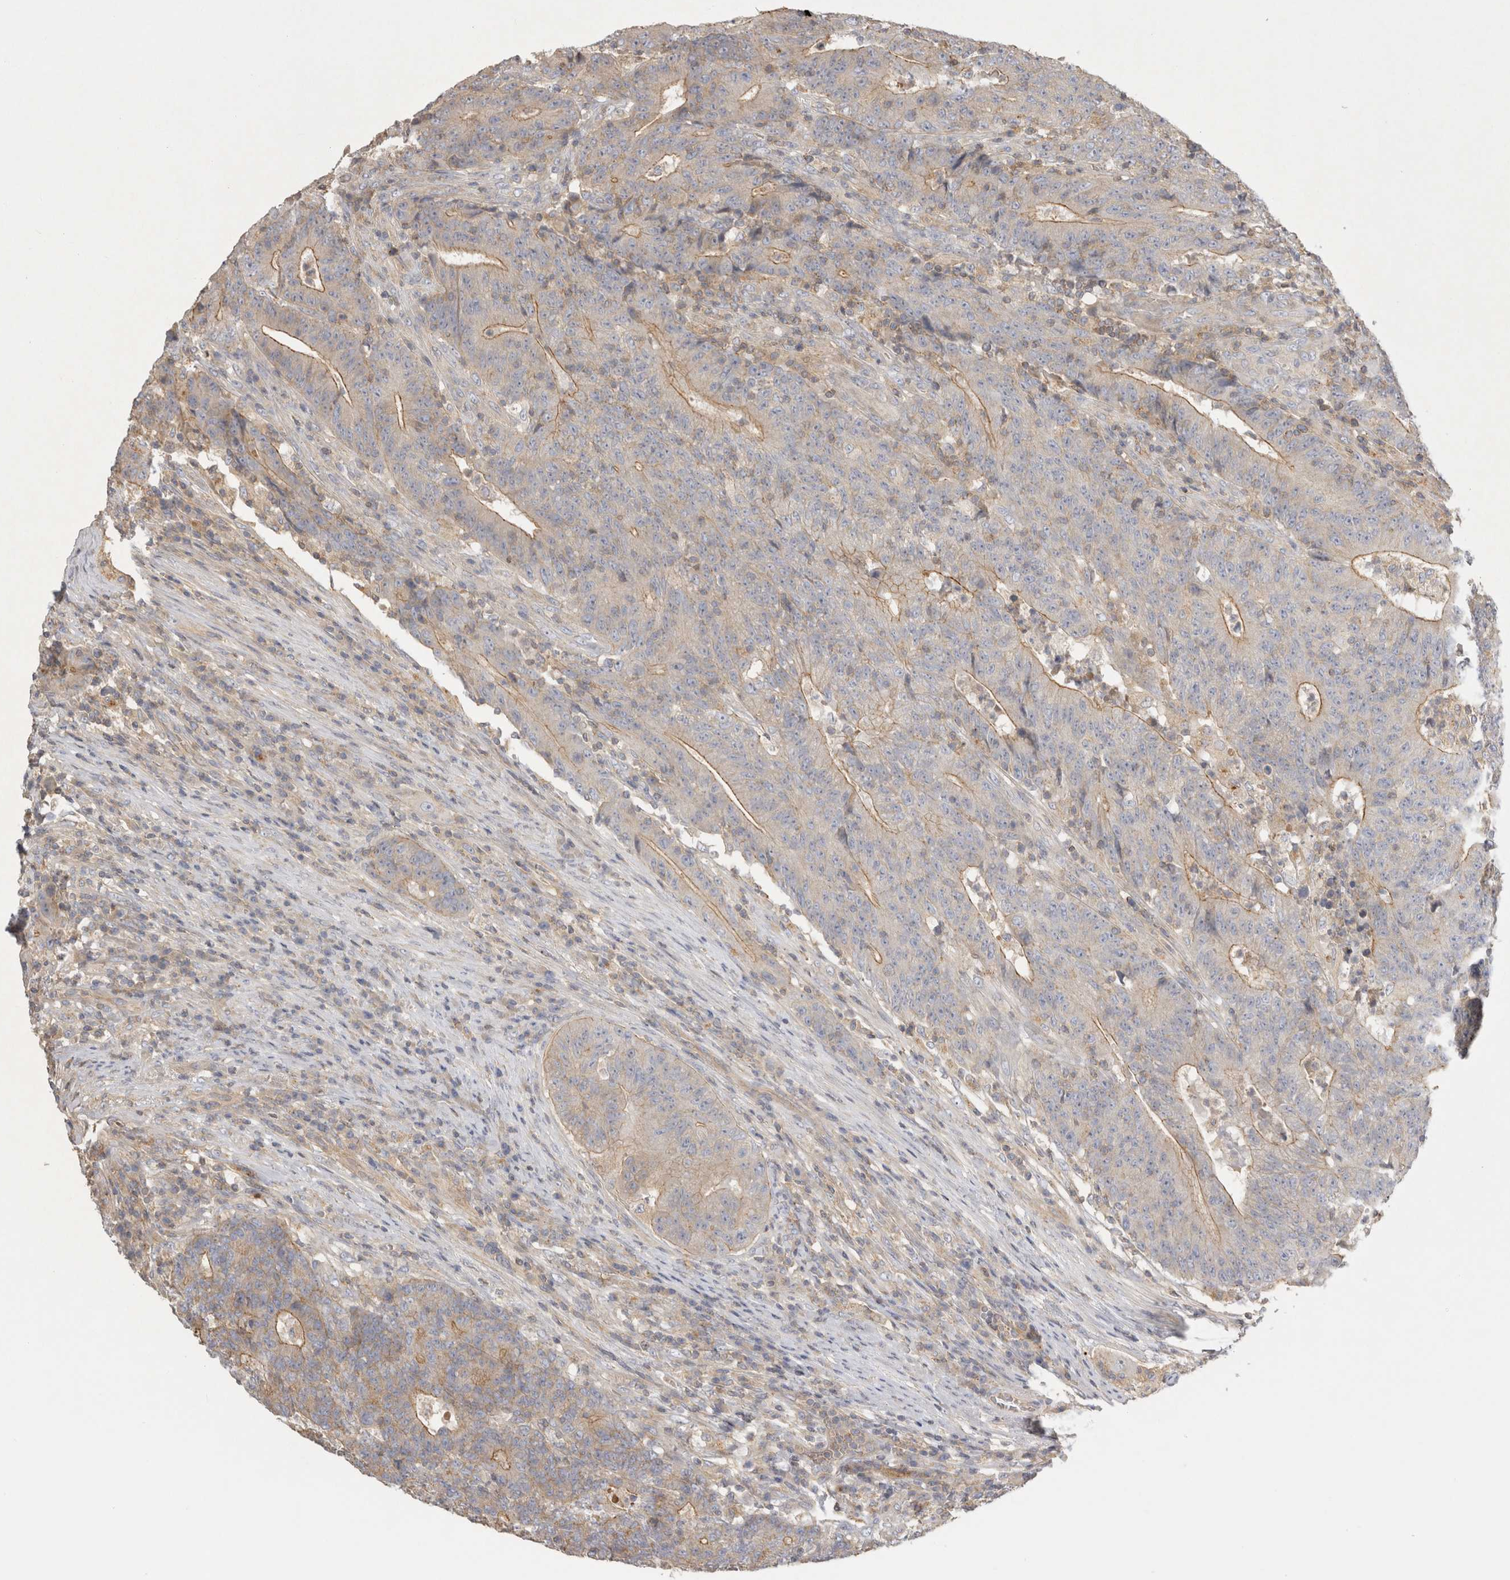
{"staining": {"intensity": "moderate", "quantity": "25%-75%", "location": "cytoplasmic/membranous"}, "tissue": "colorectal cancer", "cell_type": "Tumor cells", "image_type": "cancer", "snomed": [{"axis": "morphology", "description": "Normal tissue, NOS"}, {"axis": "morphology", "description": "Adenocarcinoma, NOS"}, {"axis": "topography", "description": "Colon"}], "caption": "High-power microscopy captured an immunohistochemistry (IHC) photomicrograph of colorectal cancer, revealing moderate cytoplasmic/membranous expression in about 25%-75% of tumor cells.", "gene": "CHMP6", "patient": {"sex": "female", "age": 75}}